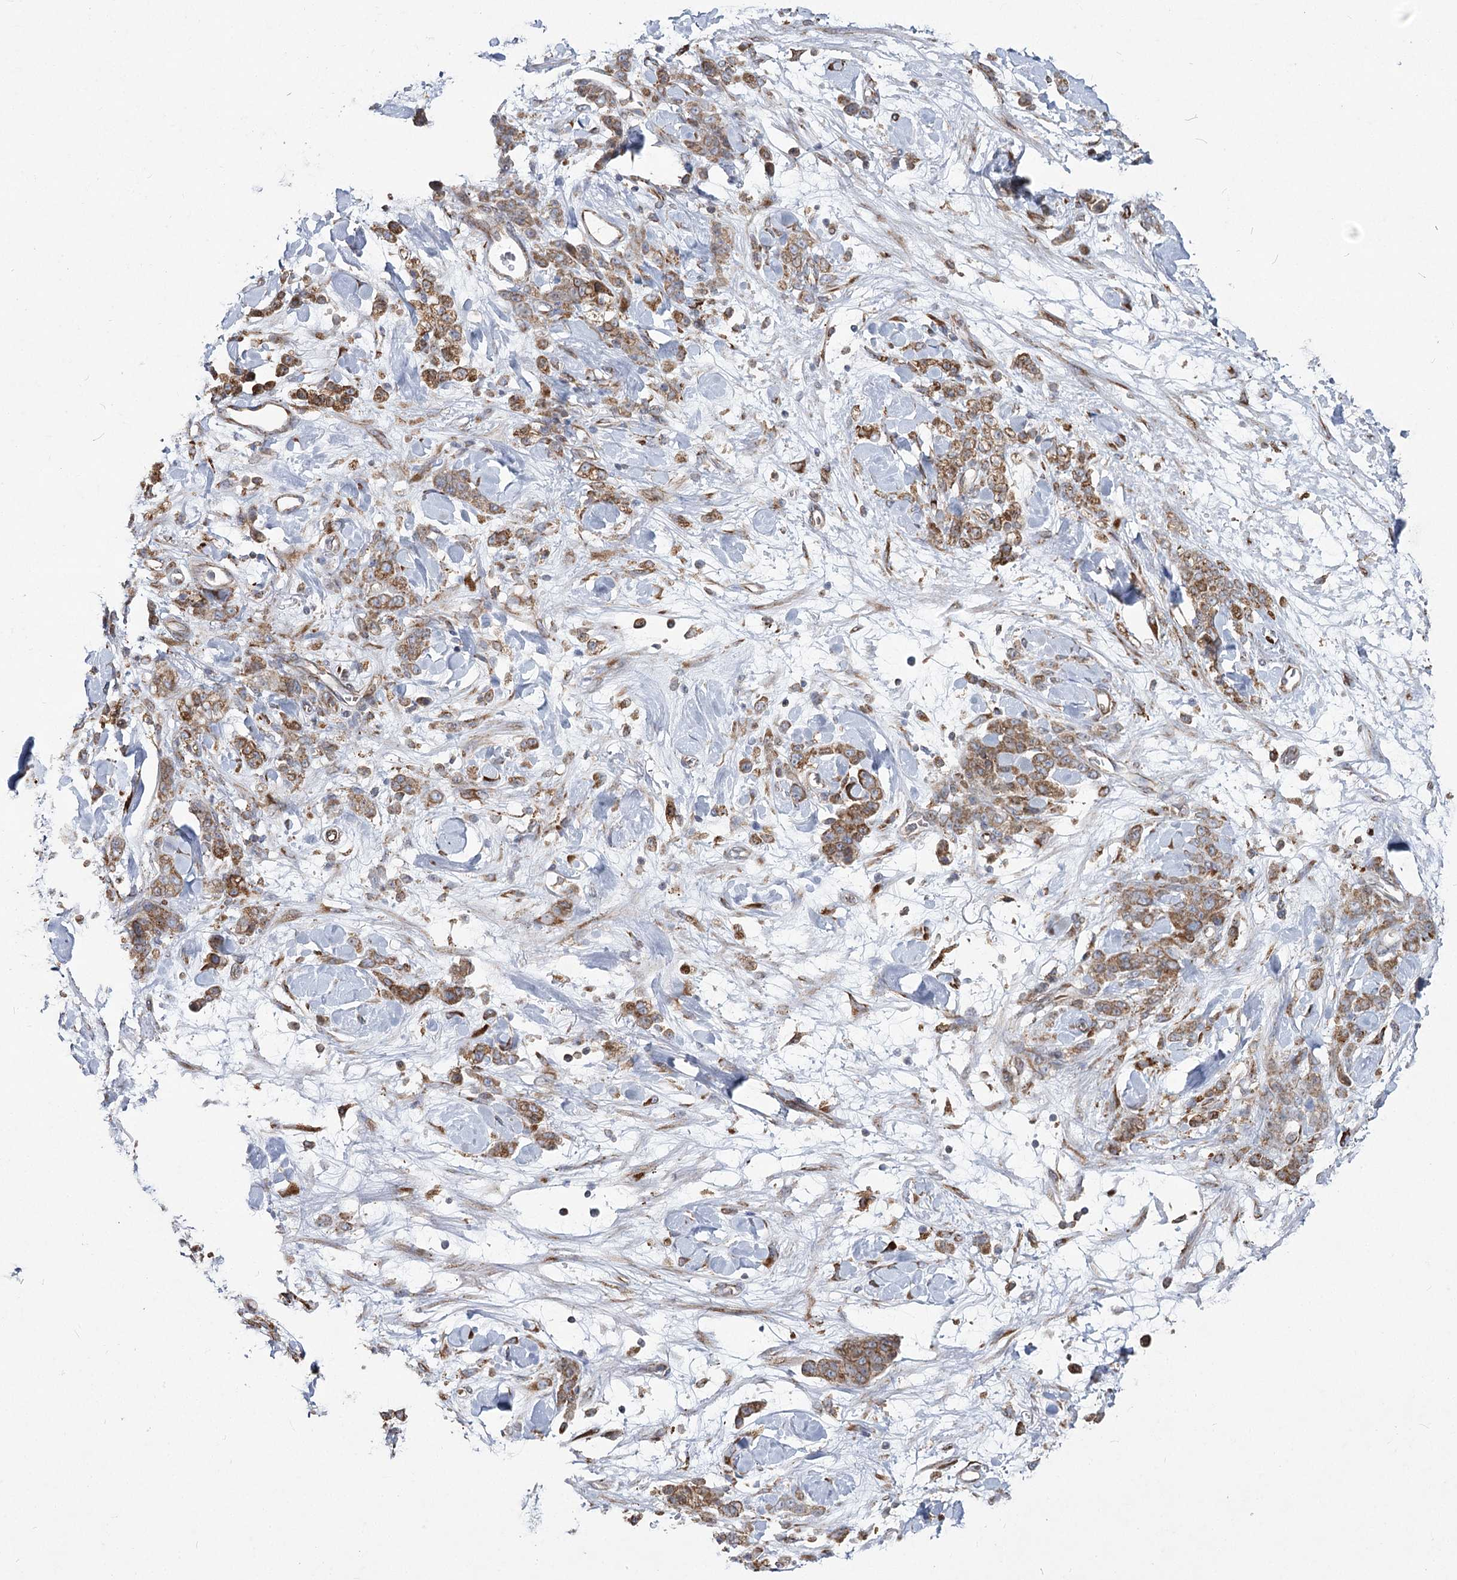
{"staining": {"intensity": "moderate", "quantity": ">75%", "location": "cytoplasmic/membranous"}, "tissue": "stomach cancer", "cell_type": "Tumor cells", "image_type": "cancer", "snomed": [{"axis": "morphology", "description": "Normal tissue, NOS"}, {"axis": "morphology", "description": "Adenocarcinoma, NOS"}, {"axis": "topography", "description": "Stomach"}], "caption": "A medium amount of moderate cytoplasmic/membranous positivity is appreciated in about >75% of tumor cells in adenocarcinoma (stomach) tissue. (IHC, brightfield microscopy, high magnification).", "gene": "NHLRC2", "patient": {"sex": "male", "age": 82}}